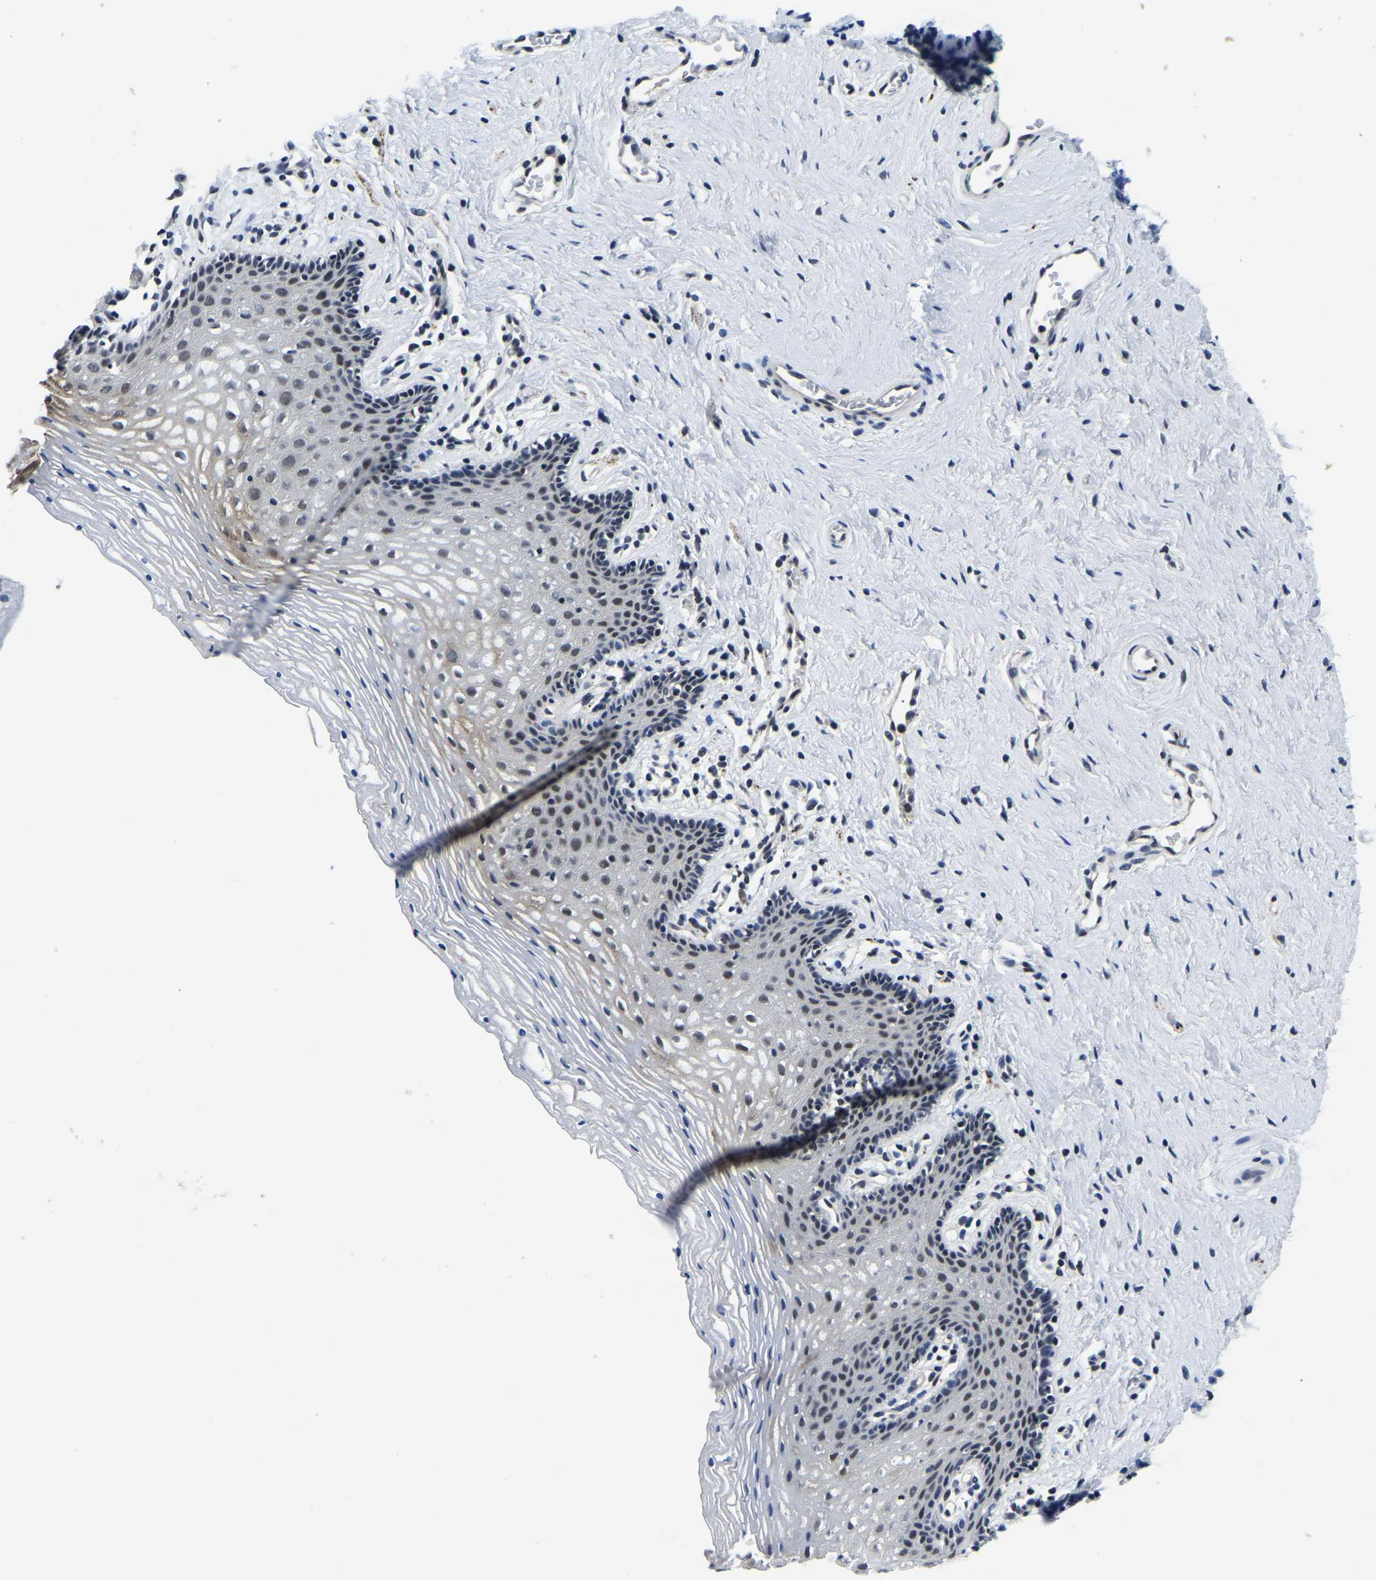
{"staining": {"intensity": "weak", "quantity": "<25%", "location": "cytoplasmic/membranous"}, "tissue": "vagina", "cell_type": "Squamous epithelial cells", "image_type": "normal", "snomed": [{"axis": "morphology", "description": "Normal tissue, NOS"}, {"axis": "topography", "description": "Vagina"}], "caption": "IHC of benign human vagina shows no positivity in squamous epithelial cells. (DAB (3,3'-diaminobenzidine) immunohistochemistry (IHC), high magnification).", "gene": "POLDIP3", "patient": {"sex": "female", "age": 32}}